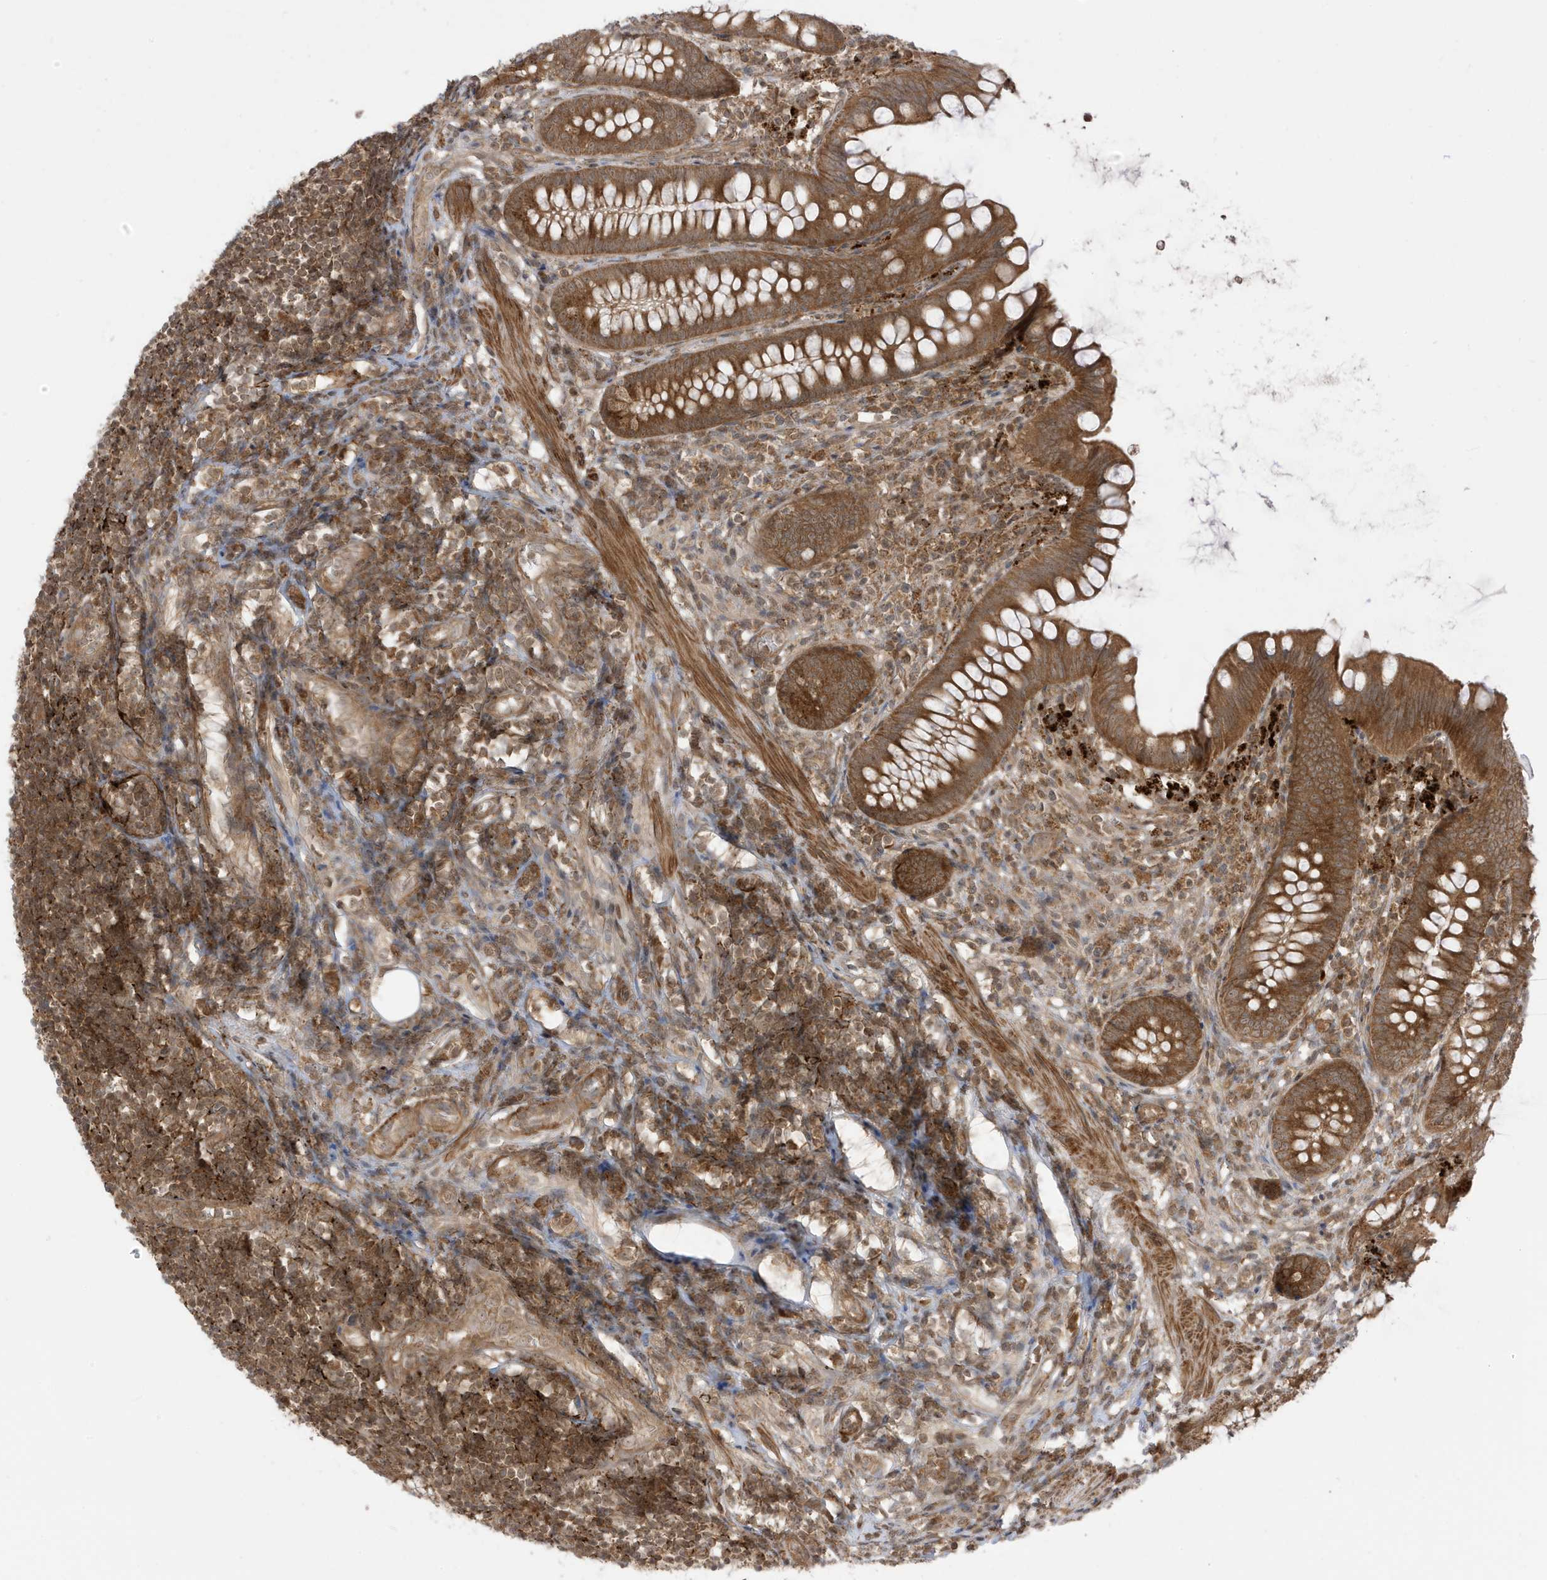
{"staining": {"intensity": "strong", "quantity": ">75%", "location": "cytoplasmic/membranous"}, "tissue": "appendix", "cell_type": "Glandular cells", "image_type": "normal", "snomed": [{"axis": "morphology", "description": "Normal tissue, NOS"}, {"axis": "topography", "description": "Appendix"}], "caption": "Approximately >75% of glandular cells in normal appendix exhibit strong cytoplasmic/membranous protein positivity as visualized by brown immunohistochemical staining.", "gene": "DHX36", "patient": {"sex": "female", "age": 62}}